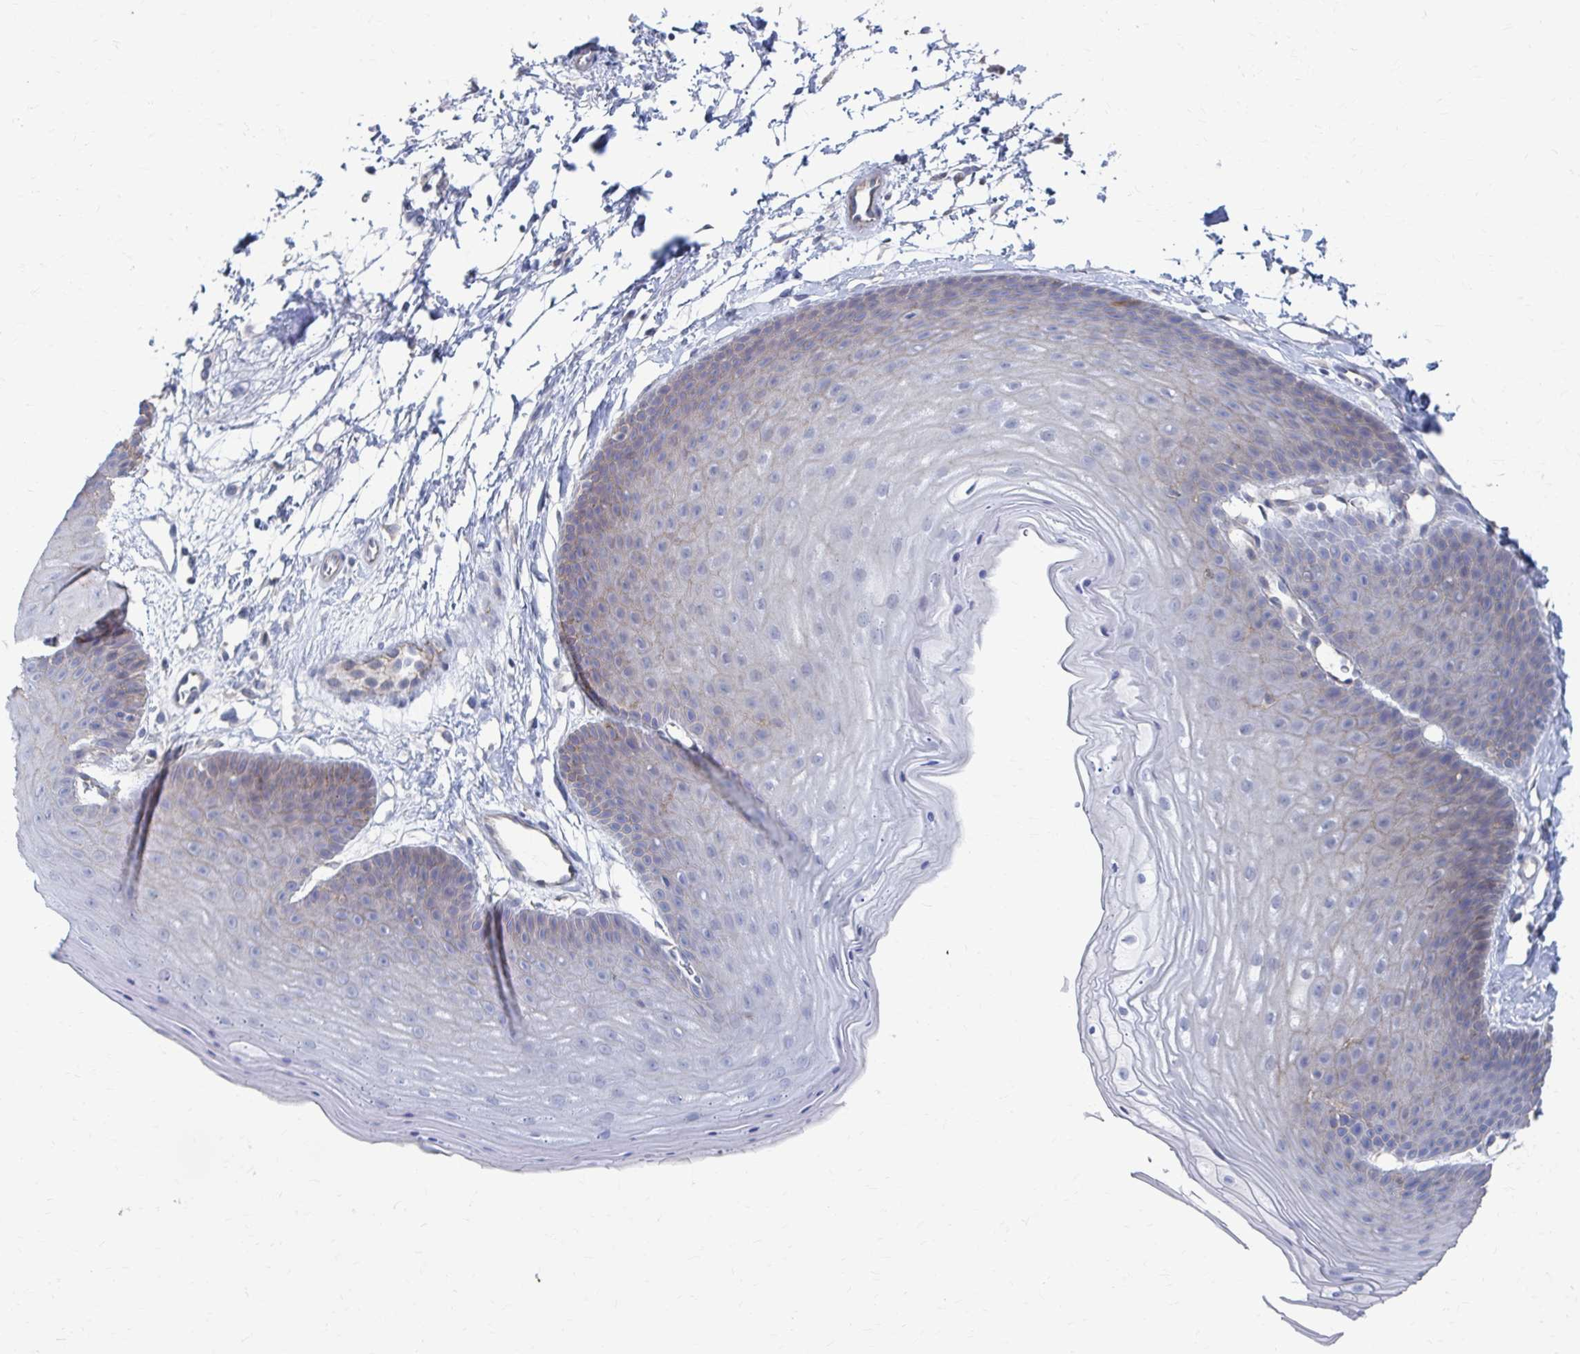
{"staining": {"intensity": "moderate", "quantity": "<25%", "location": "cytoplasmic/membranous"}, "tissue": "skin", "cell_type": "Epidermal cells", "image_type": "normal", "snomed": [{"axis": "morphology", "description": "Normal tissue, NOS"}, {"axis": "topography", "description": "Anal"}], "caption": "Normal skin shows moderate cytoplasmic/membranous positivity in about <25% of epidermal cells (DAB (3,3'-diaminobenzidine) IHC with brightfield microscopy, high magnification)..", "gene": "PLEKHG7", "patient": {"sex": "male", "age": 53}}